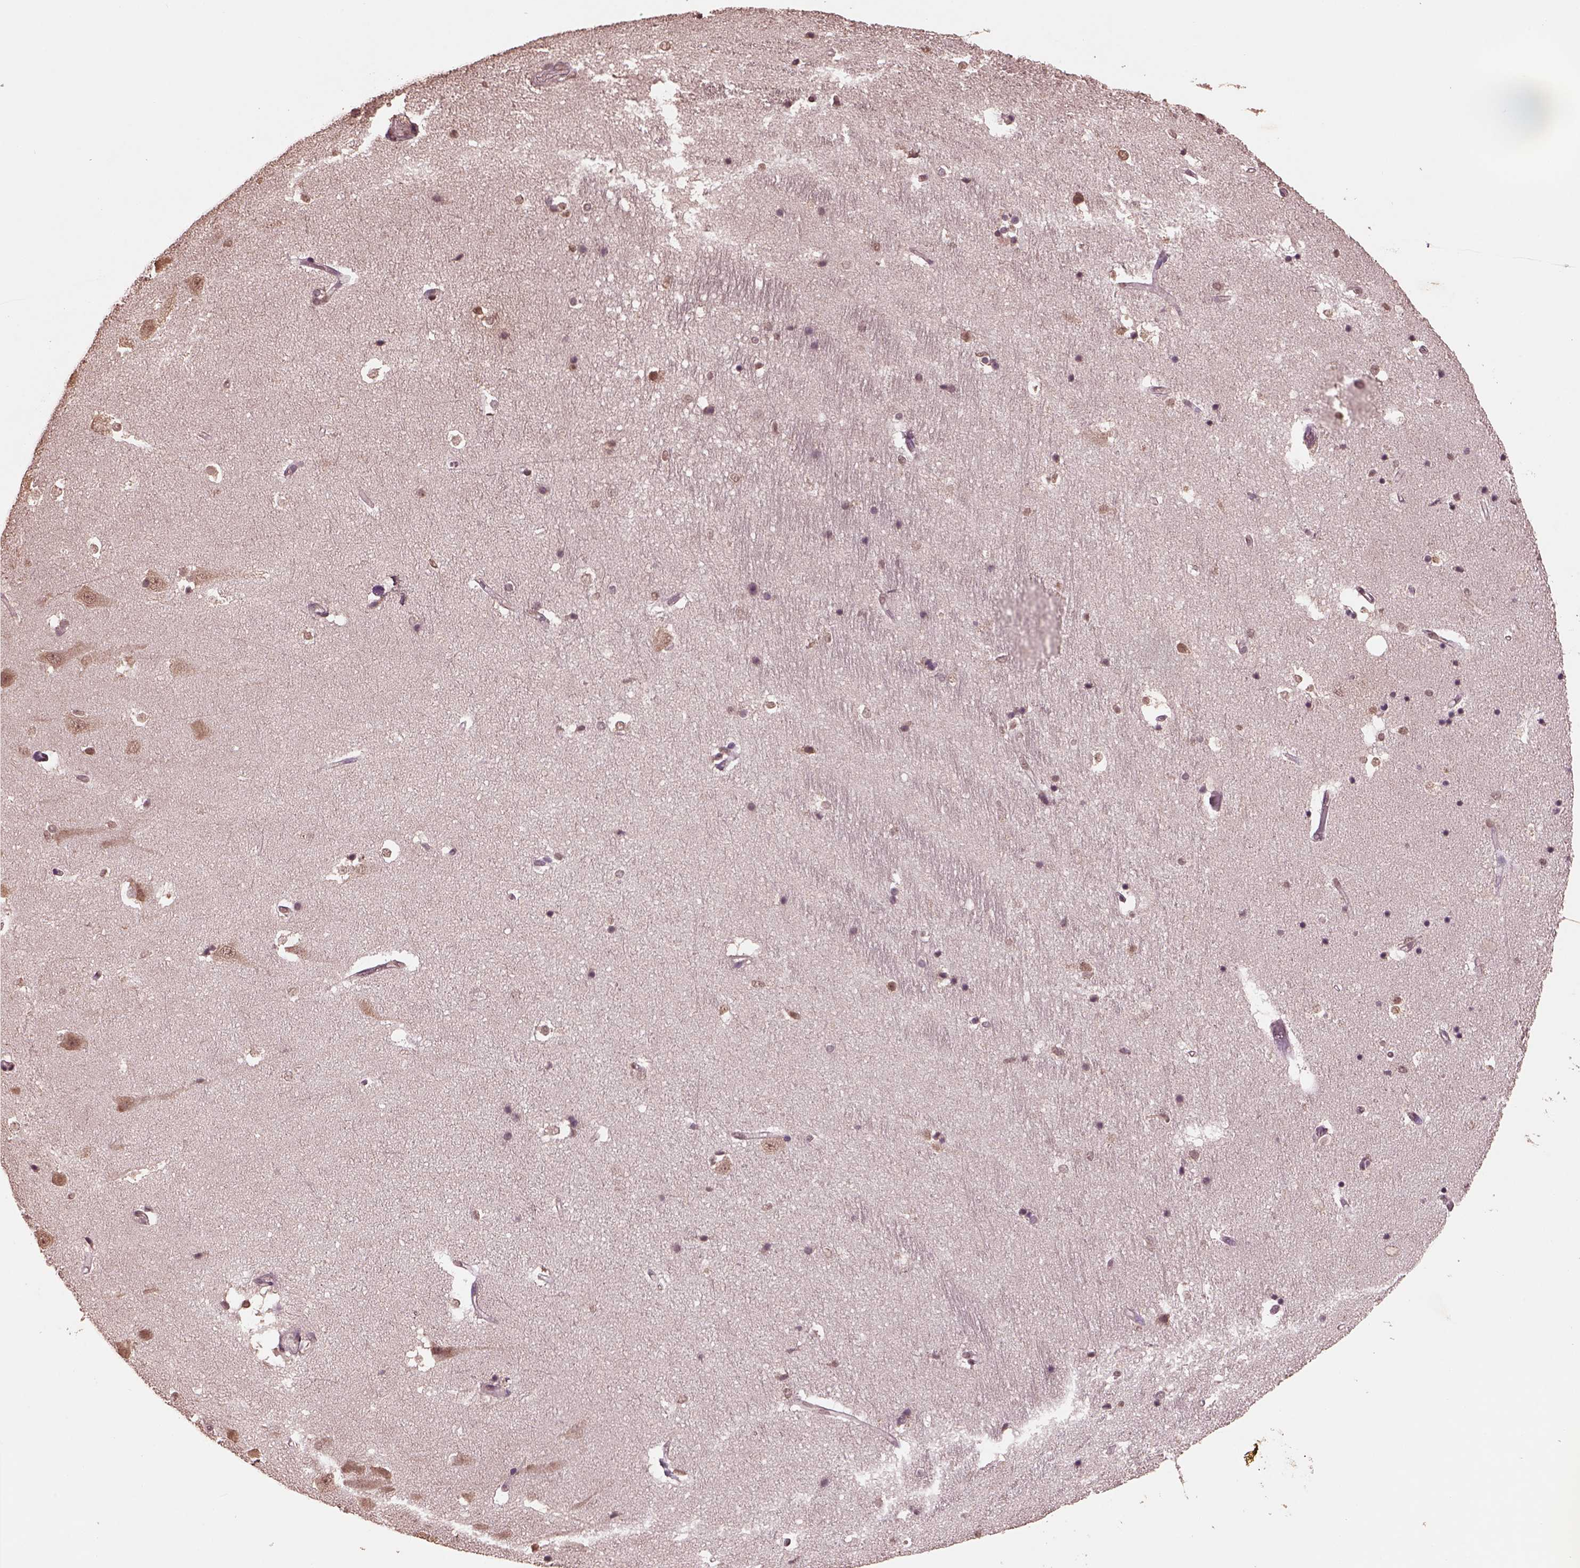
{"staining": {"intensity": "negative", "quantity": "none", "location": "none"}, "tissue": "hippocampus", "cell_type": "Glial cells", "image_type": "normal", "snomed": [{"axis": "morphology", "description": "Normal tissue, NOS"}, {"axis": "topography", "description": "Hippocampus"}], "caption": "Immunohistochemistry of benign human hippocampus reveals no expression in glial cells. (DAB (3,3'-diaminobenzidine) immunohistochemistry with hematoxylin counter stain).", "gene": "CPT1C", "patient": {"sex": "male", "age": 44}}